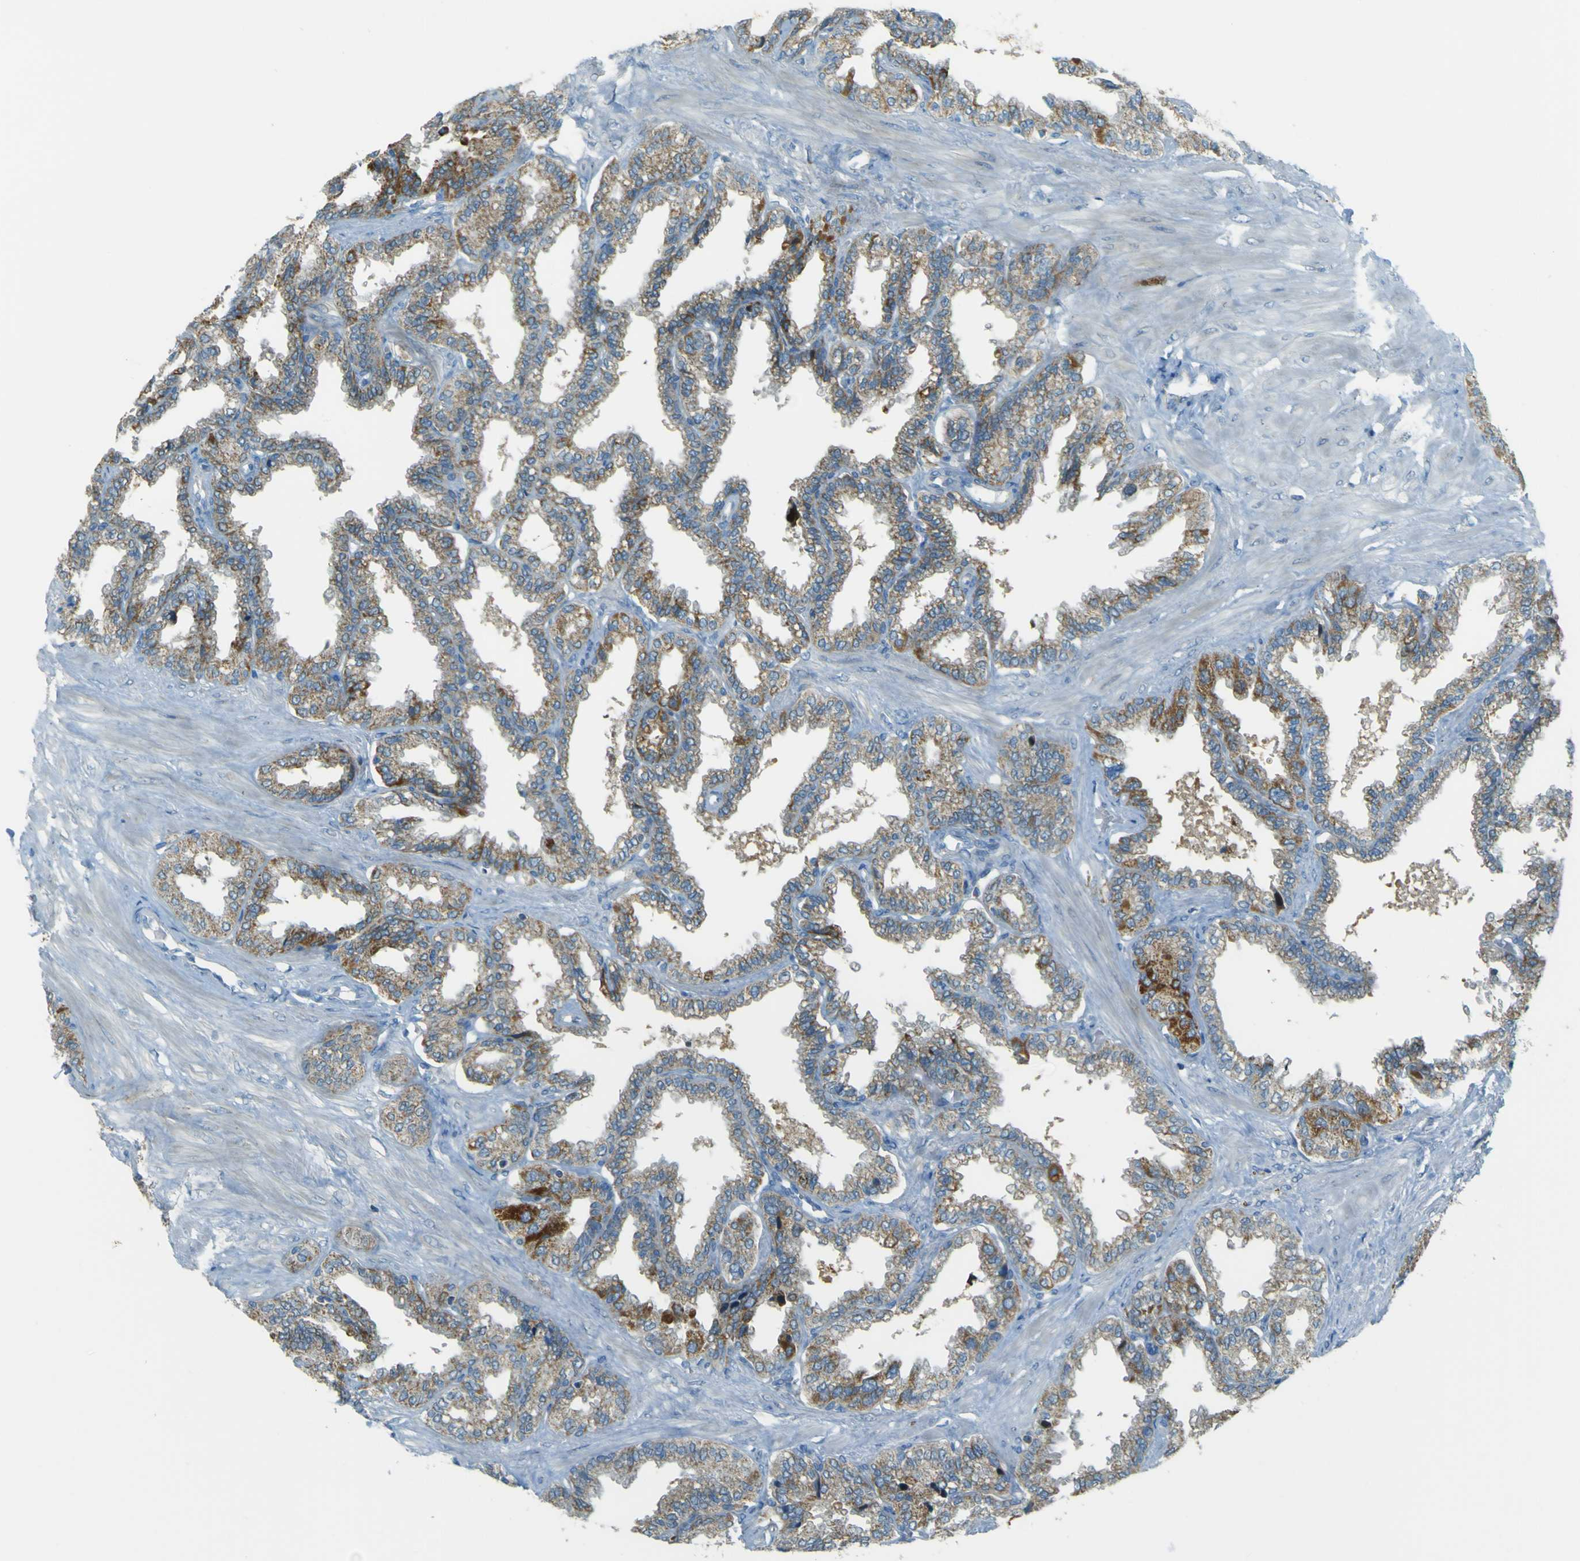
{"staining": {"intensity": "moderate", "quantity": ">75%", "location": "cytoplasmic/membranous"}, "tissue": "seminal vesicle", "cell_type": "Glandular cells", "image_type": "normal", "snomed": [{"axis": "morphology", "description": "Normal tissue, NOS"}, {"axis": "topography", "description": "Seminal veicle"}], "caption": "Protein positivity by immunohistochemistry (IHC) shows moderate cytoplasmic/membranous expression in about >75% of glandular cells in benign seminal vesicle.", "gene": "FKTN", "patient": {"sex": "male", "age": 46}}